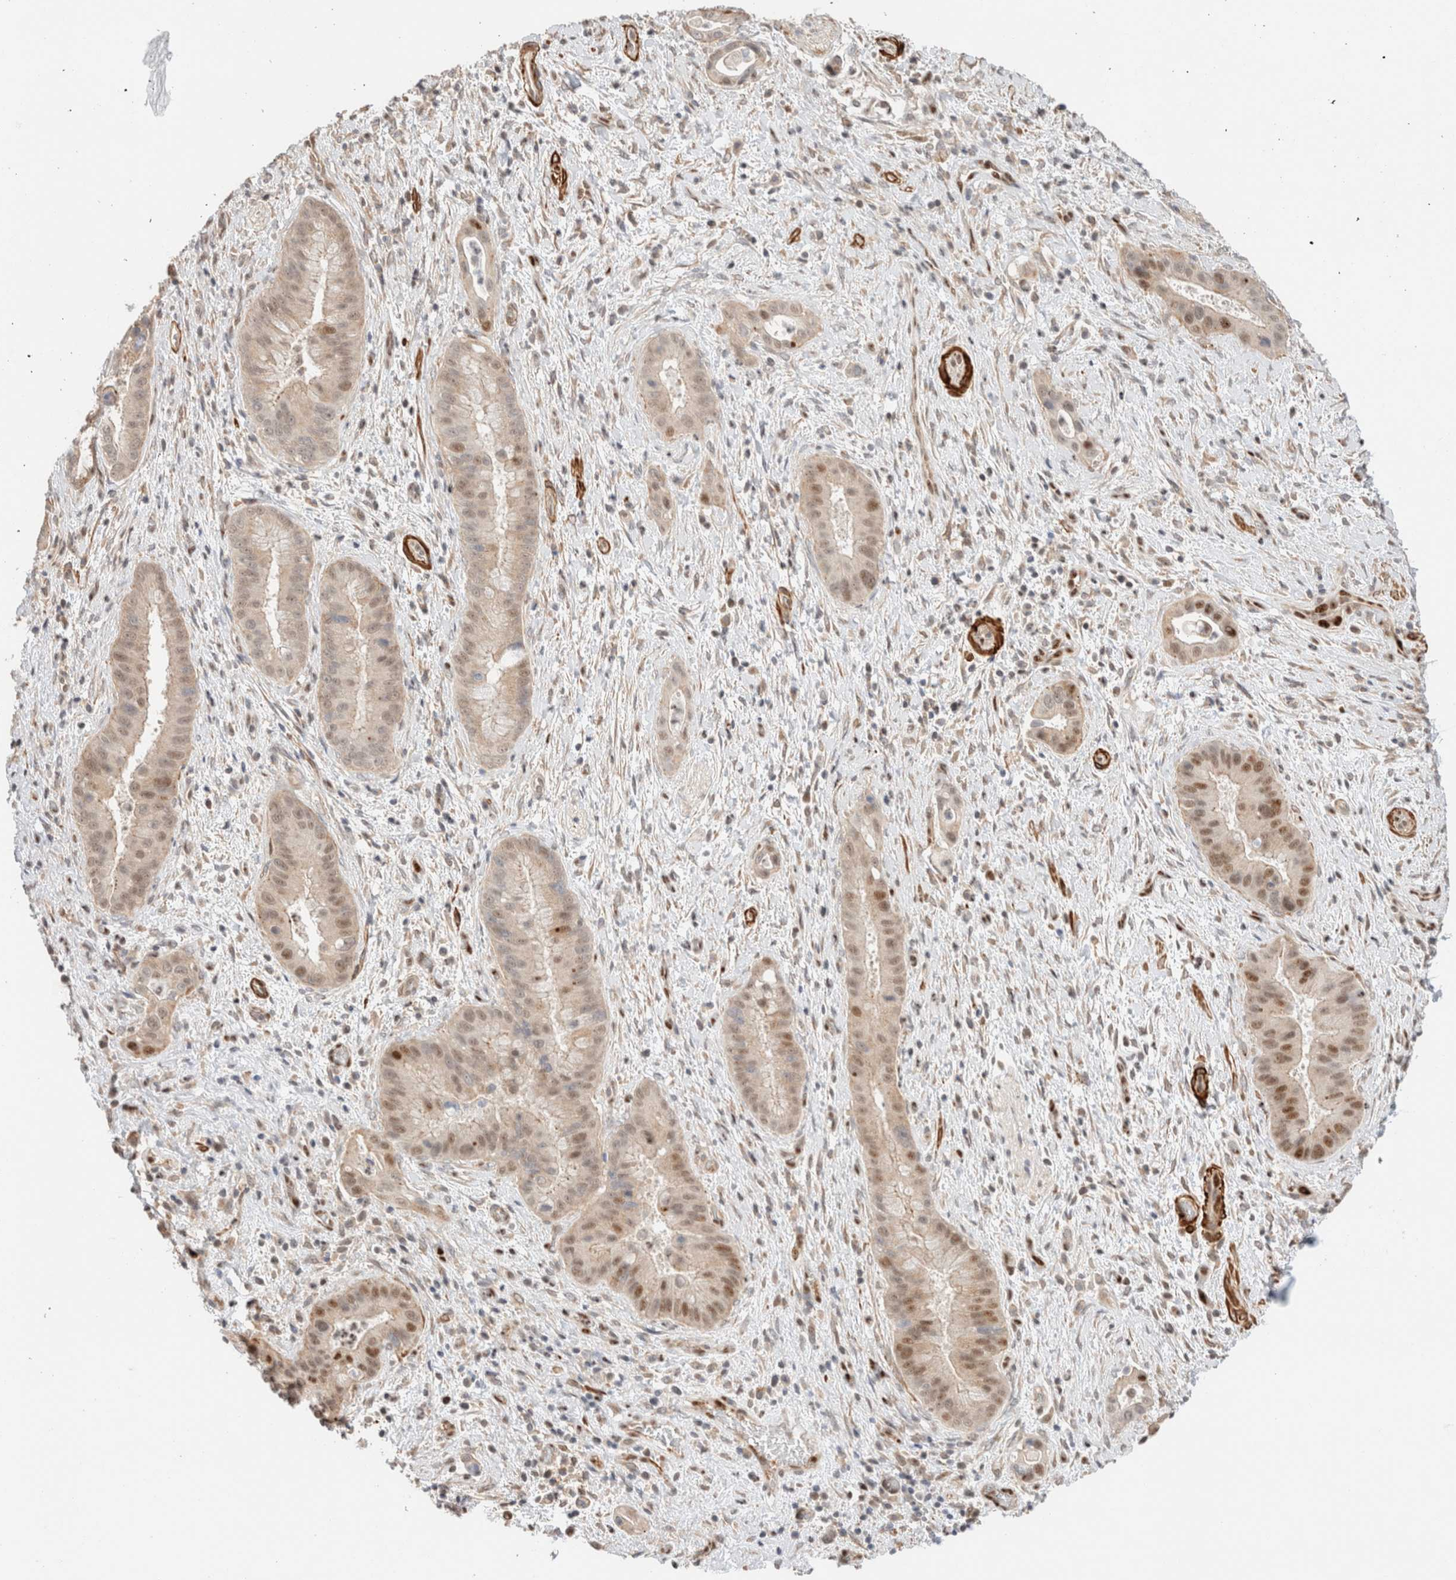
{"staining": {"intensity": "moderate", "quantity": "<25%", "location": "nuclear"}, "tissue": "liver cancer", "cell_type": "Tumor cells", "image_type": "cancer", "snomed": [{"axis": "morphology", "description": "Cholangiocarcinoma"}, {"axis": "topography", "description": "Liver"}], "caption": "IHC photomicrograph of neoplastic tissue: human liver cancer stained using immunohistochemistry exhibits low levels of moderate protein expression localized specifically in the nuclear of tumor cells, appearing as a nuclear brown color.", "gene": "ID3", "patient": {"sex": "female", "age": 54}}